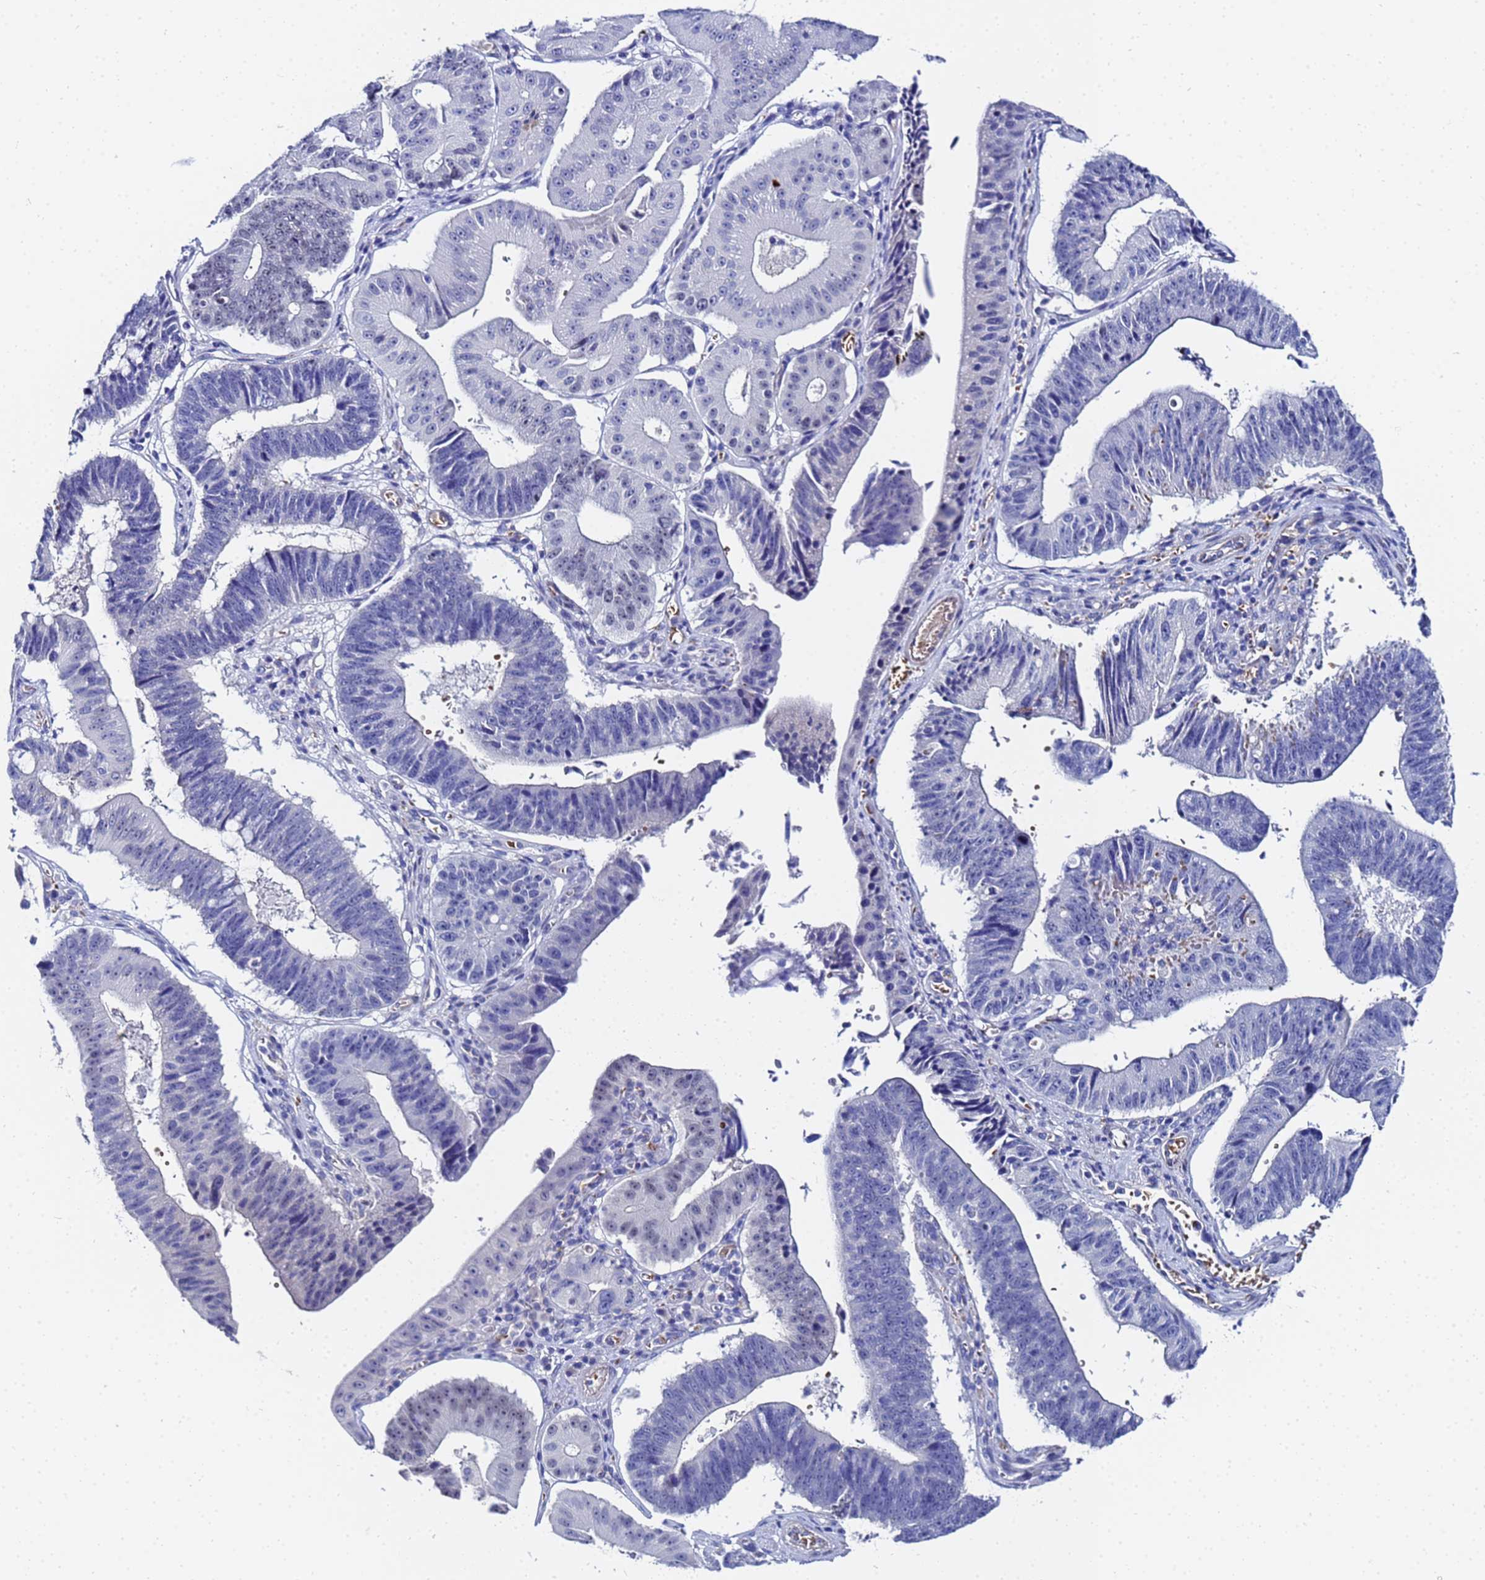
{"staining": {"intensity": "negative", "quantity": "none", "location": "none"}, "tissue": "stomach cancer", "cell_type": "Tumor cells", "image_type": "cancer", "snomed": [{"axis": "morphology", "description": "Adenocarcinoma, NOS"}, {"axis": "topography", "description": "Stomach"}], "caption": "Stomach cancer was stained to show a protein in brown. There is no significant staining in tumor cells.", "gene": "ZNF26", "patient": {"sex": "male", "age": 59}}